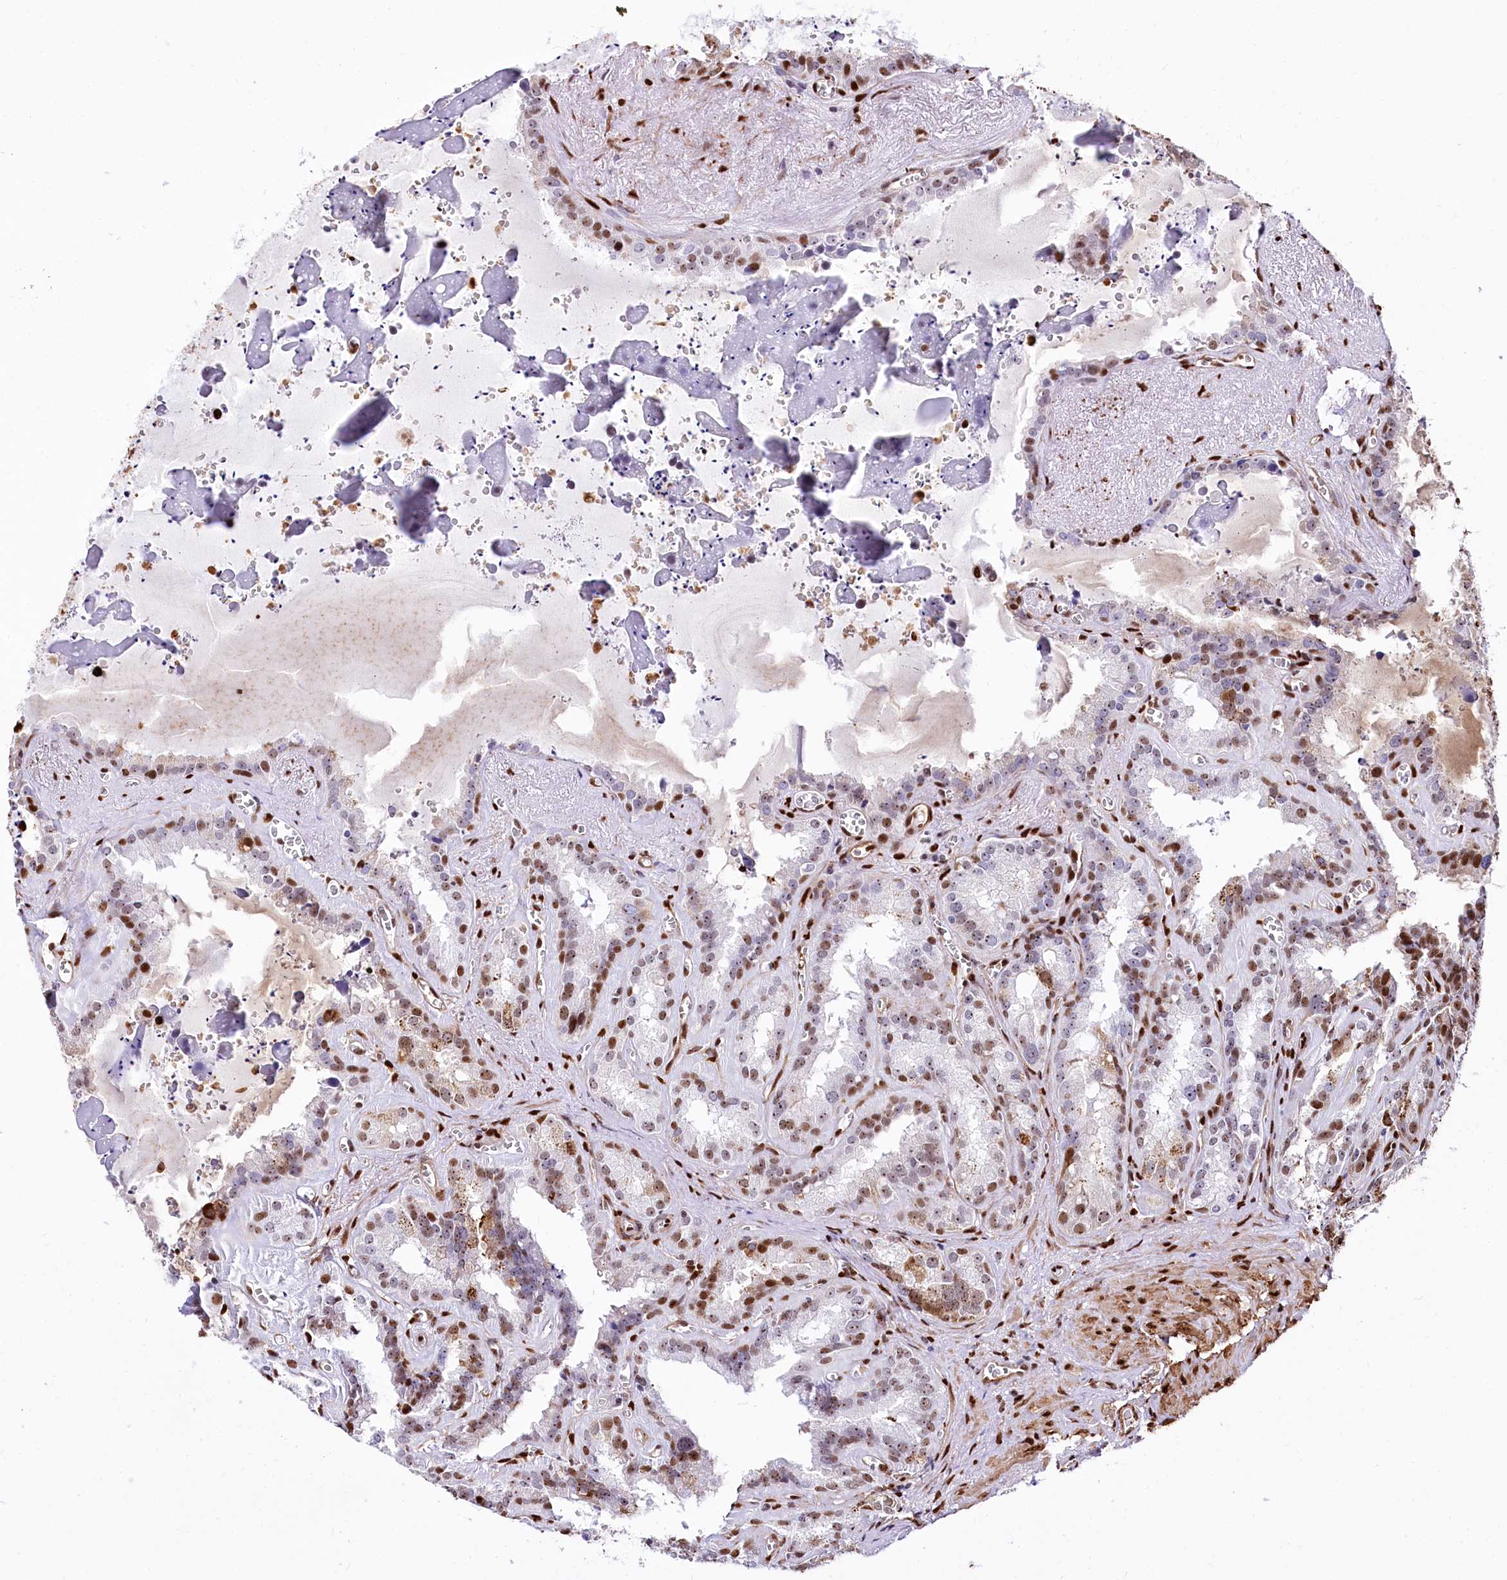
{"staining": {"intensity": "moderate", "quantity": "25%-75%", "location": "nuclear"}, "tissue": "seminal vesicle", "cell_type": "Glandular cells", "image_type": "normal", "snomed": [{"axis": "morphology", "description": "Normal tissue, NOS"}, {"axis": "topography", "description": "Prostate"}, {"axis": "topography", "description": "Seminal veicle"}], "caption": "Immunohistochemical staining of normal human seminal vesicle shows moderate nuclear protein staining in approximately 25%-75% of glandular cells. Nuclei are stained in blue.", "gene": "PTMS", "patient": {"sex": "male", "age": 59}}